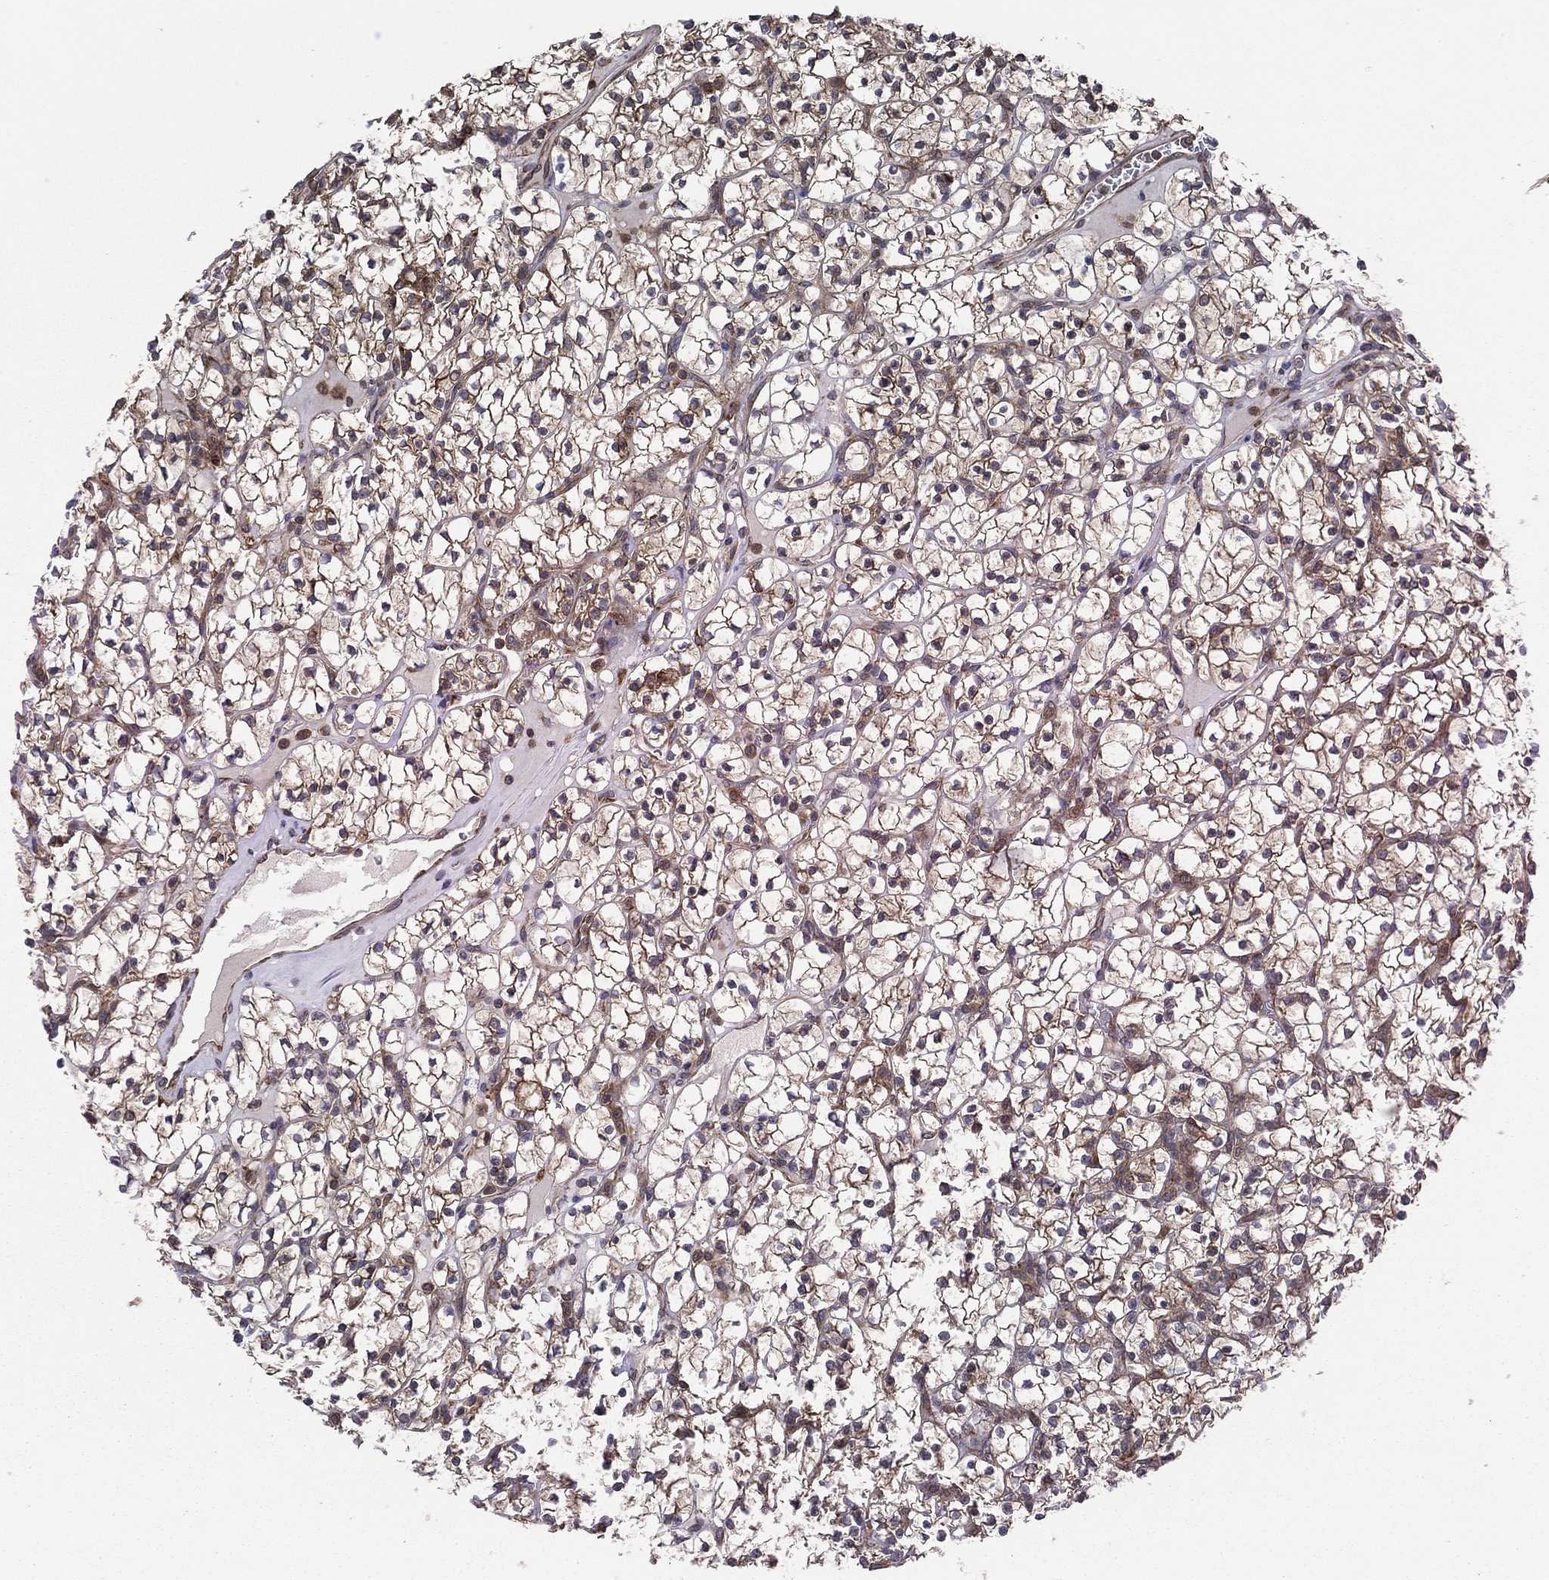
{"staining": {"intensity": "moderate", "quantity": ">75%", "location": "cytoplasmic/membranous"}, "tissue": "renal cancer", "cell_type": "Tumor cells", "image_type": "cancer", "snomed": [{"axis": "morphology", "description": "Adenocarcinoma, NOS"}, {"axis": "topography", "description": "Kidney"}], "caption": "Renal adenocarcinoma stained with DAB (3,3'-diaminobenzidine) immunohistochemistry displays medium levels of moderate cytoplasmic/membranous staining in approximately >75% of tumor cells. Using DAB (3,3'-diaminobenzidine) (brown) and hematoxylin (blue) stains, captured at high magnification using brightfield microscopy.", "gene": "C2orf76", "patient": {"sex": "female", "age": 89}}